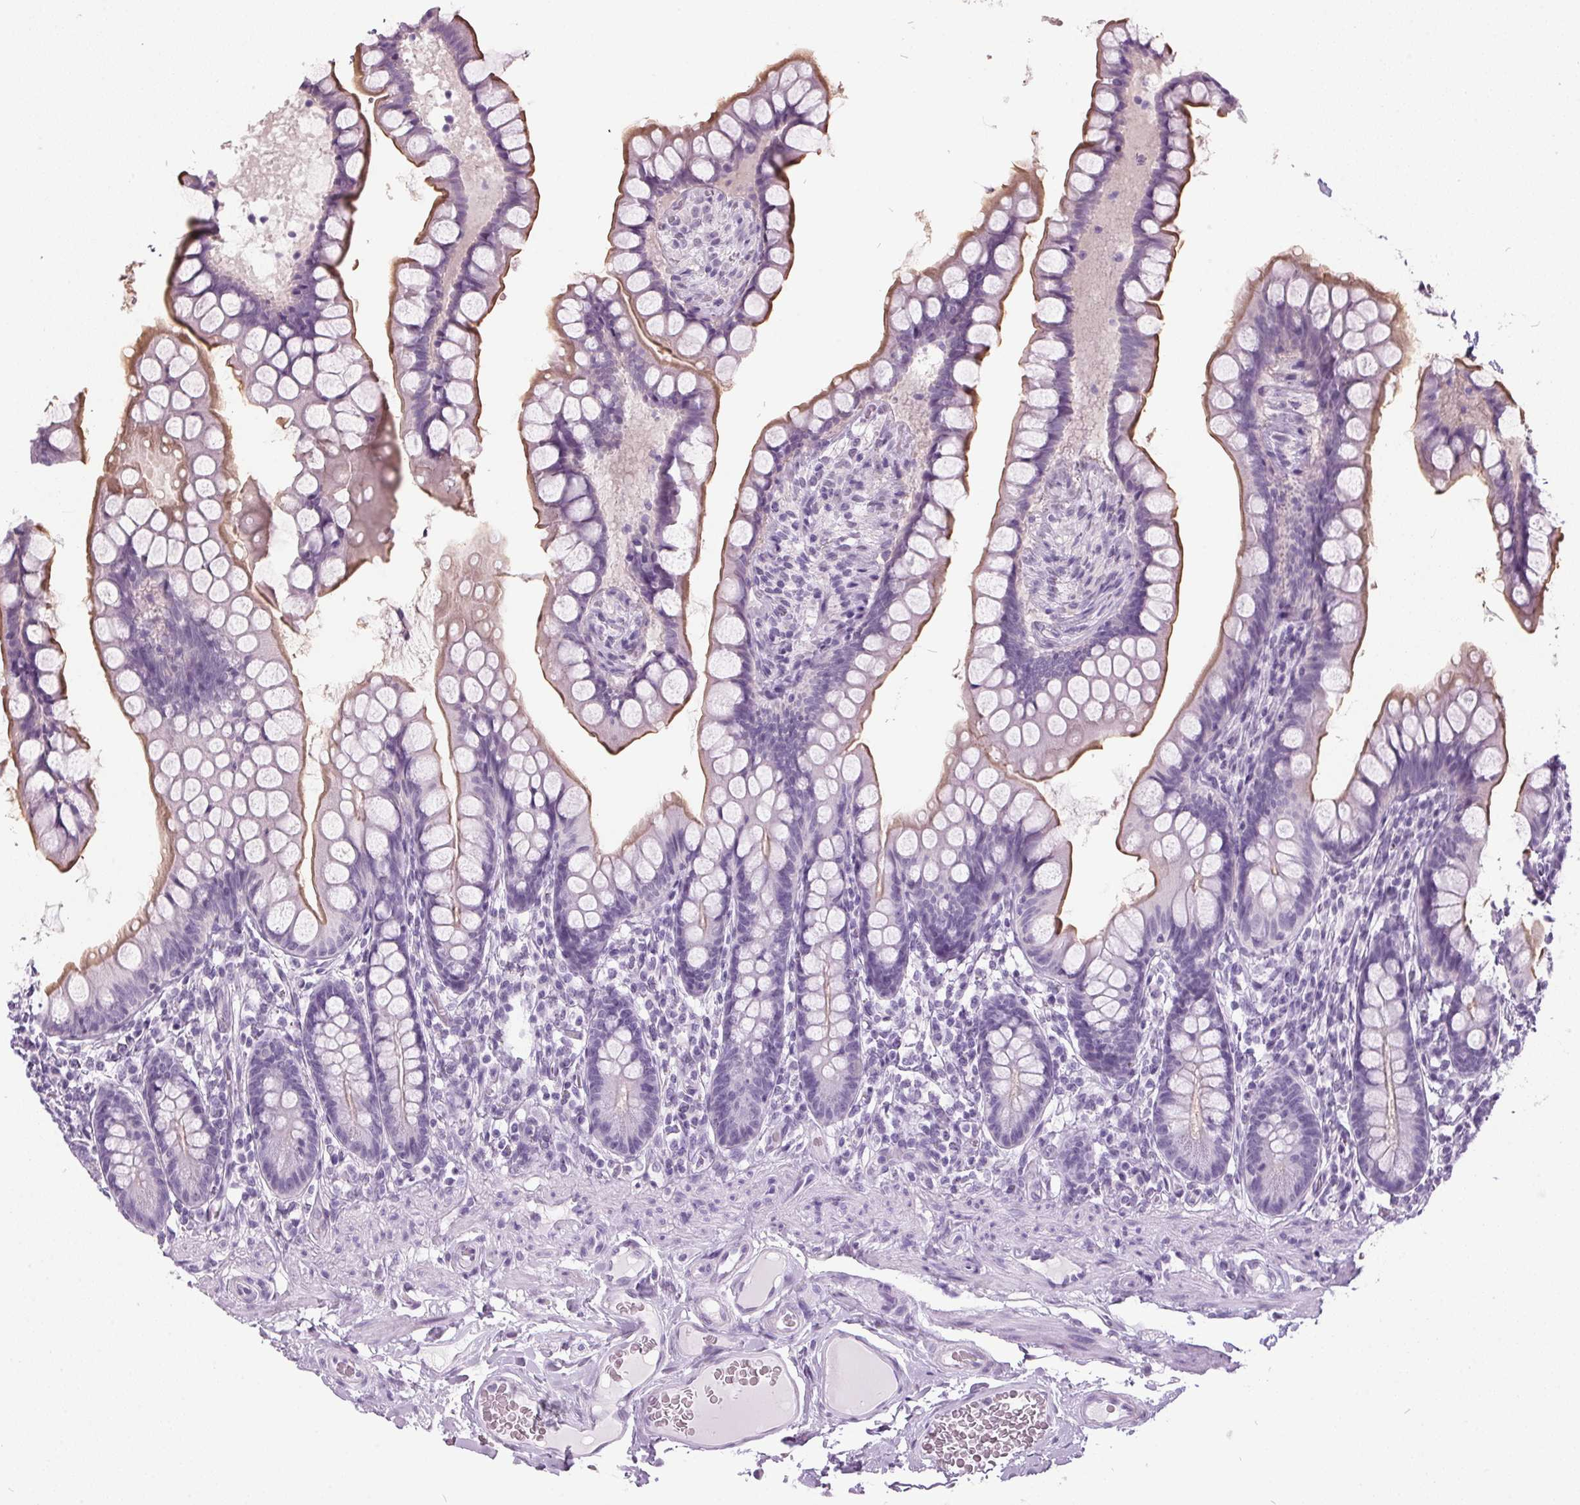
{"staining": {"intensity": "moderate", "quantity": "25%-75%", "location": "cytoplasmic/membranous"}, "tissue": "small intestine", "cell_type": "Glandular cells", "image_type": "normal", "snomed": [{"axis": "morphology", "description": "Normal tissue, NOS"}, {"axis": "topography", "description": "Small intestine"}], "caption": "Protein expression analysis of benign small intestine exhibits moderate cytoplasmic/membranous expression in about 25%-75% of glandular cells. The staining is performed using DAB brown chromogen to label protein expression. The nuclei are counter-stained blue using hematoxylin.", "gene": "ODAD2", "patient": {"sex": "male", "age": 70}}